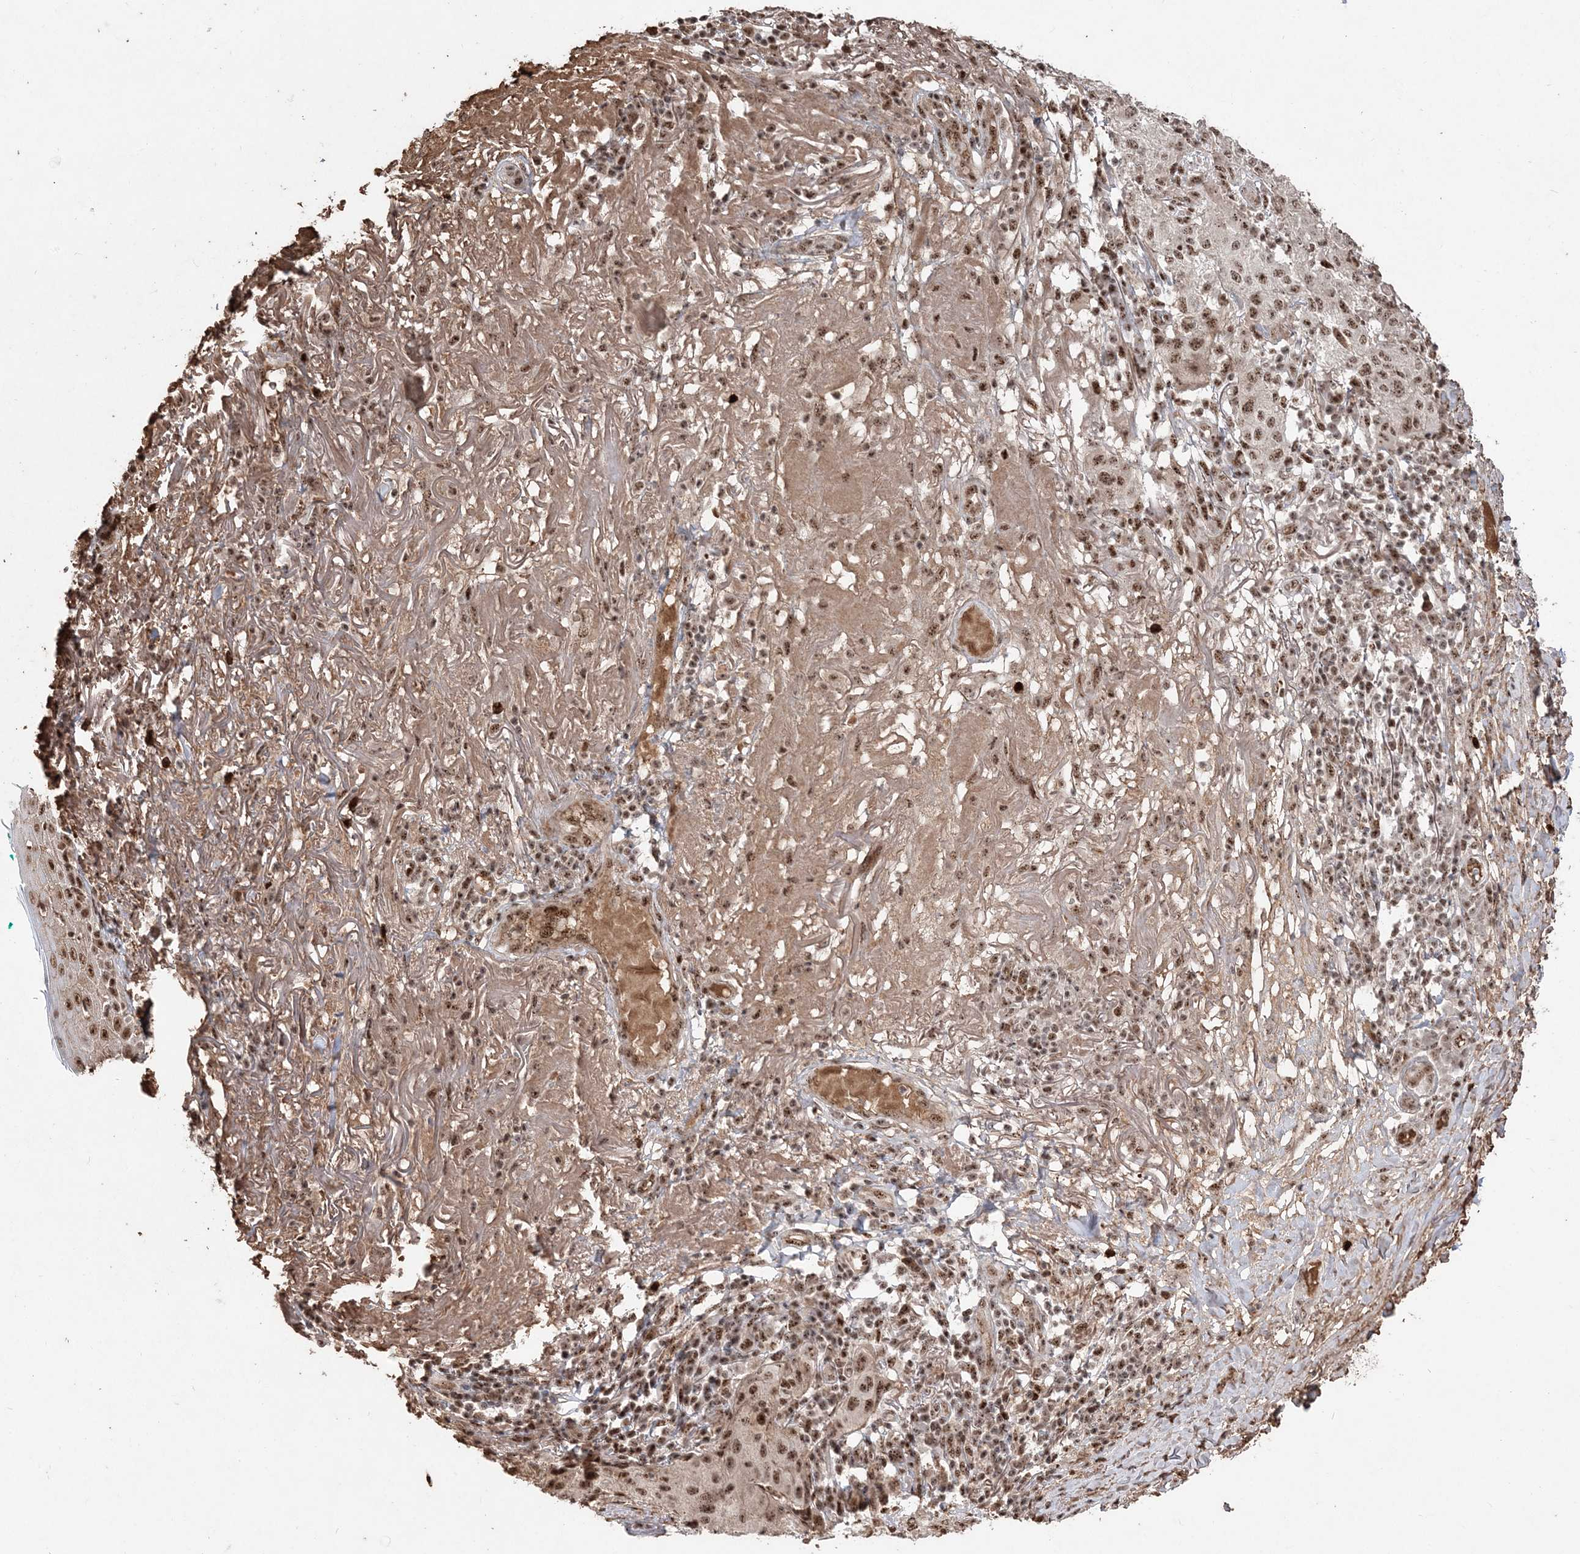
{"staining": {"intensity": "moderate", "quantity": ">75%", "location": "nuclear"}, "tissue": "melanoma", "cell_type": "Tumor cells", "image_type": "cancer", "snomed": [{"axis": "morphology", "description": "Necrosis, NOS"}, {"axis": "morphology", "description": "Malignant melanoma, NOS"}, {"axis": "topography", "description": "Skin"}], "caption": "The histopathology image displays a brown stain indicating the presence of a protein in the nuclear of tumor cells in melanoma.", "gene": "RBM17", "patient": {"sex": "female", "age": 87}}